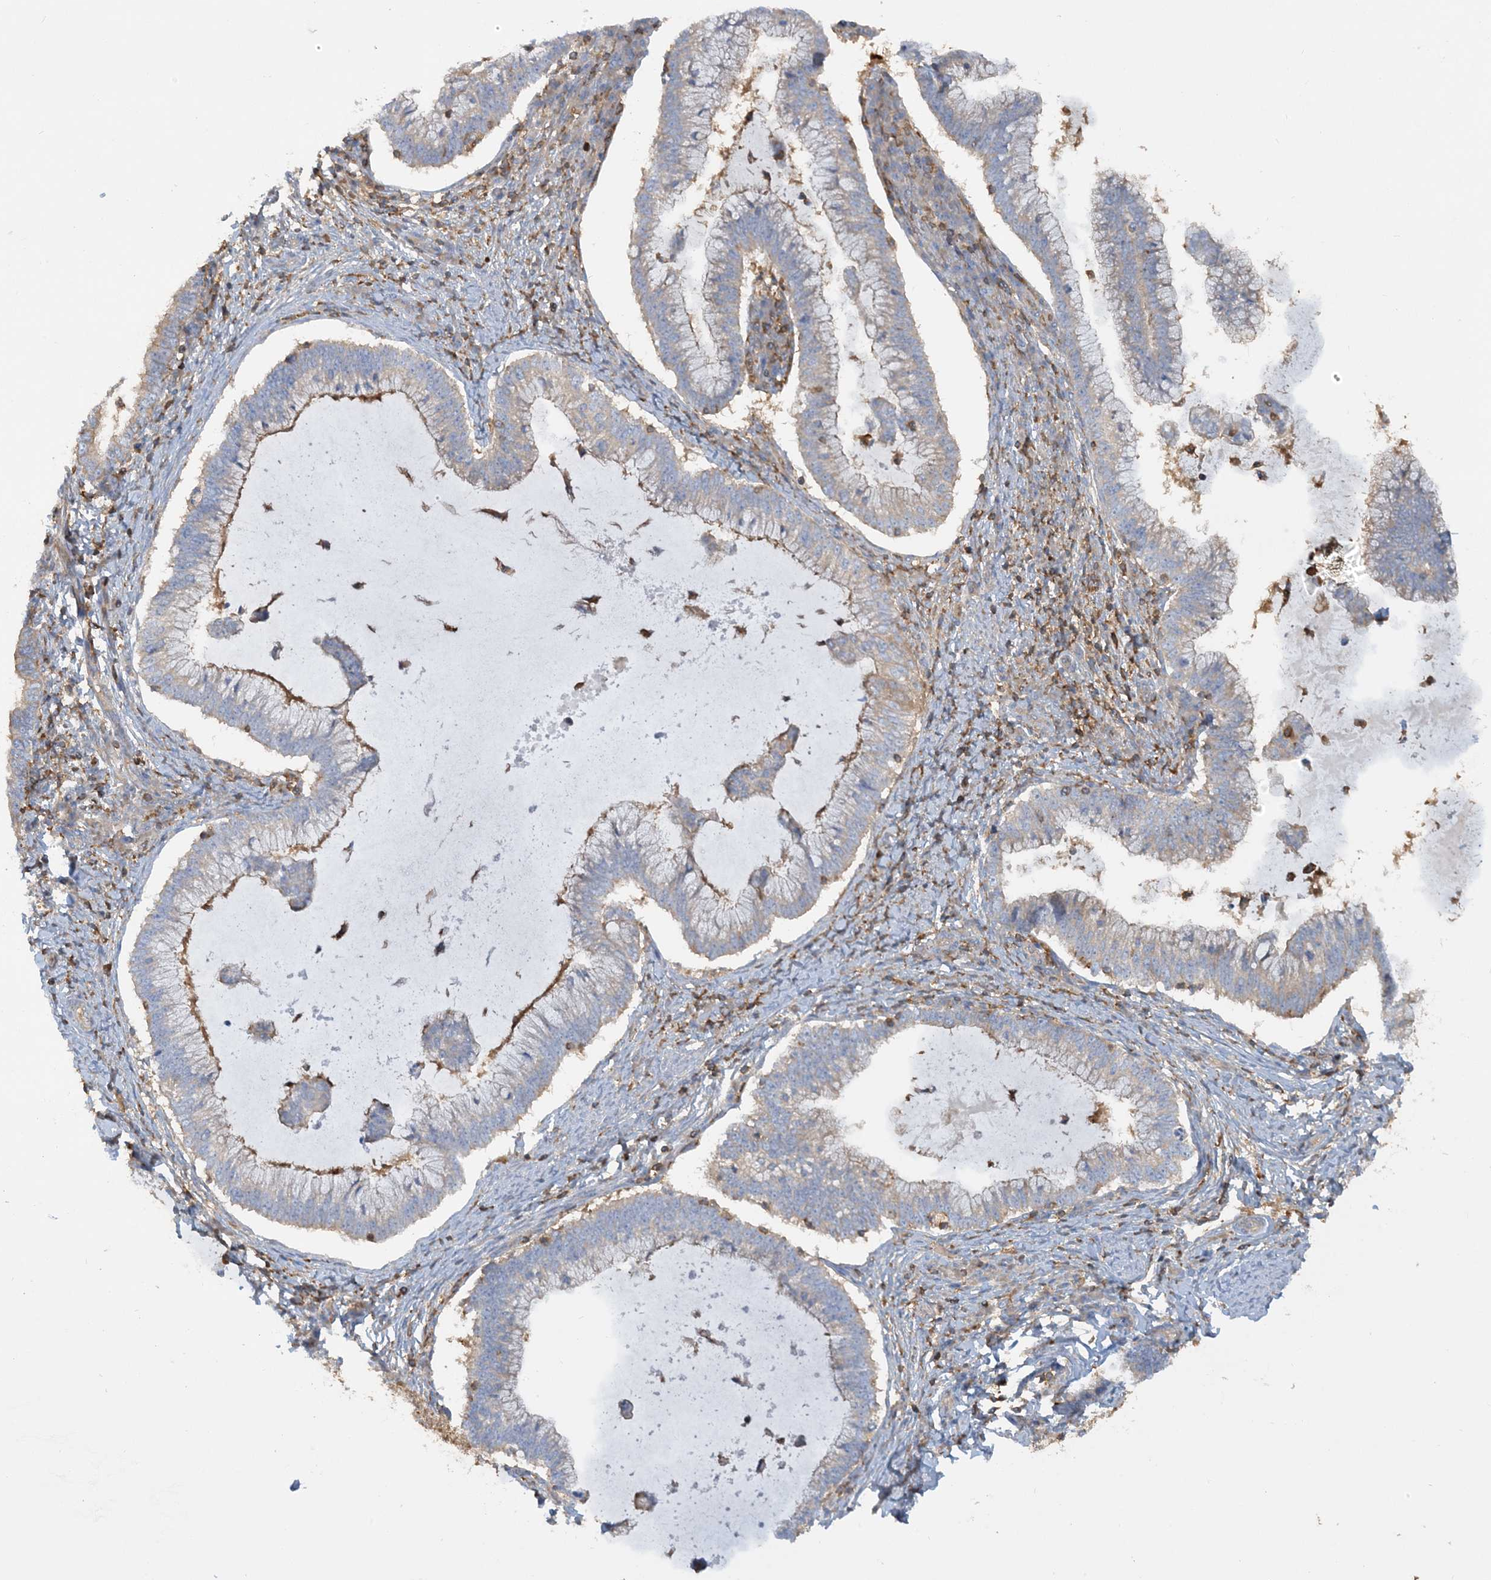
{"staining": {"intensity": "weak", "quantity": "<25%", "location": "cytoplasmic/membranous"}, "tissue": "cervical cancer", "cell_type": "Tumor cells", "image_type": "cancer", "snomed": [{"axis": "morphology", "description": "Adenocarcinoma, NOS"}, {"axis": "topography", "description": "Cervix"}], "caption": "There is no significant expression in tumor cells of cervical cancer (adenocarcinoma). Brightfield microscopy of immunohistochemistry (IHC) stained with DAB (3,3'-diaminobenzidine) (brown) and hematoxylin (blue), captured at high magnification.", "gene": "SFMBT2", "patient": {"sex": "female", "age": 36}}